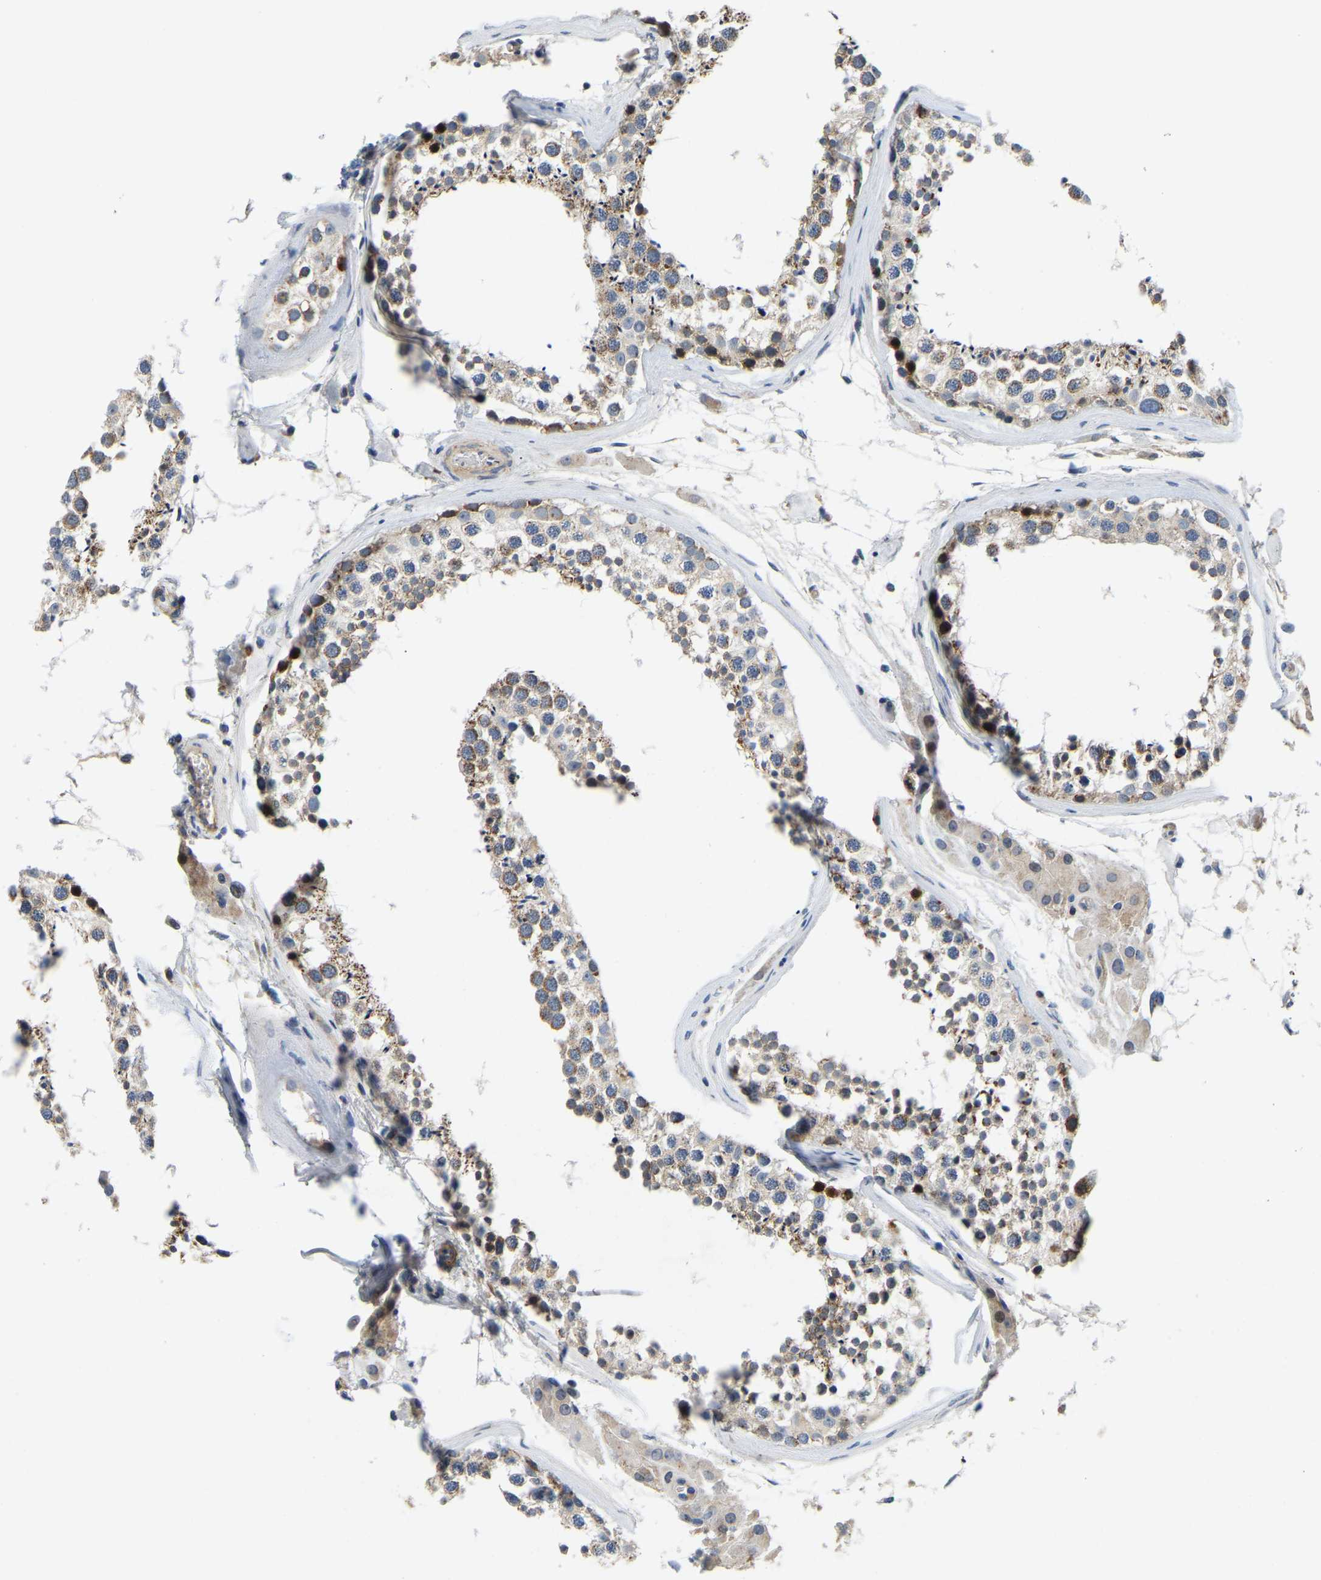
{"staining": {"intensity": "weak", "quantity": "25%-75%", "location": "cytoplasmic/membranous"}, "tissue": "testis", "cell_type": "Cells in seminiferous ducts", "image_type": "normal", "snomed": [{"axis": "morphology", "description": "Normal tissue, NOS"}, {"axis": "topography", "description": "Testis"}], "caption": "Testis stained for a protein shows weak cytoplasmic/membranous positivity in cells in seminiferous ducts. The staining is performed using DAB (3,3'-diaminobenzidine) brown chromogen to label protein expression. The nuclei are counter-stained blue using hematoxylin.", "gene": "LIAS", "patient": {"sex": "male", "age": 46}}